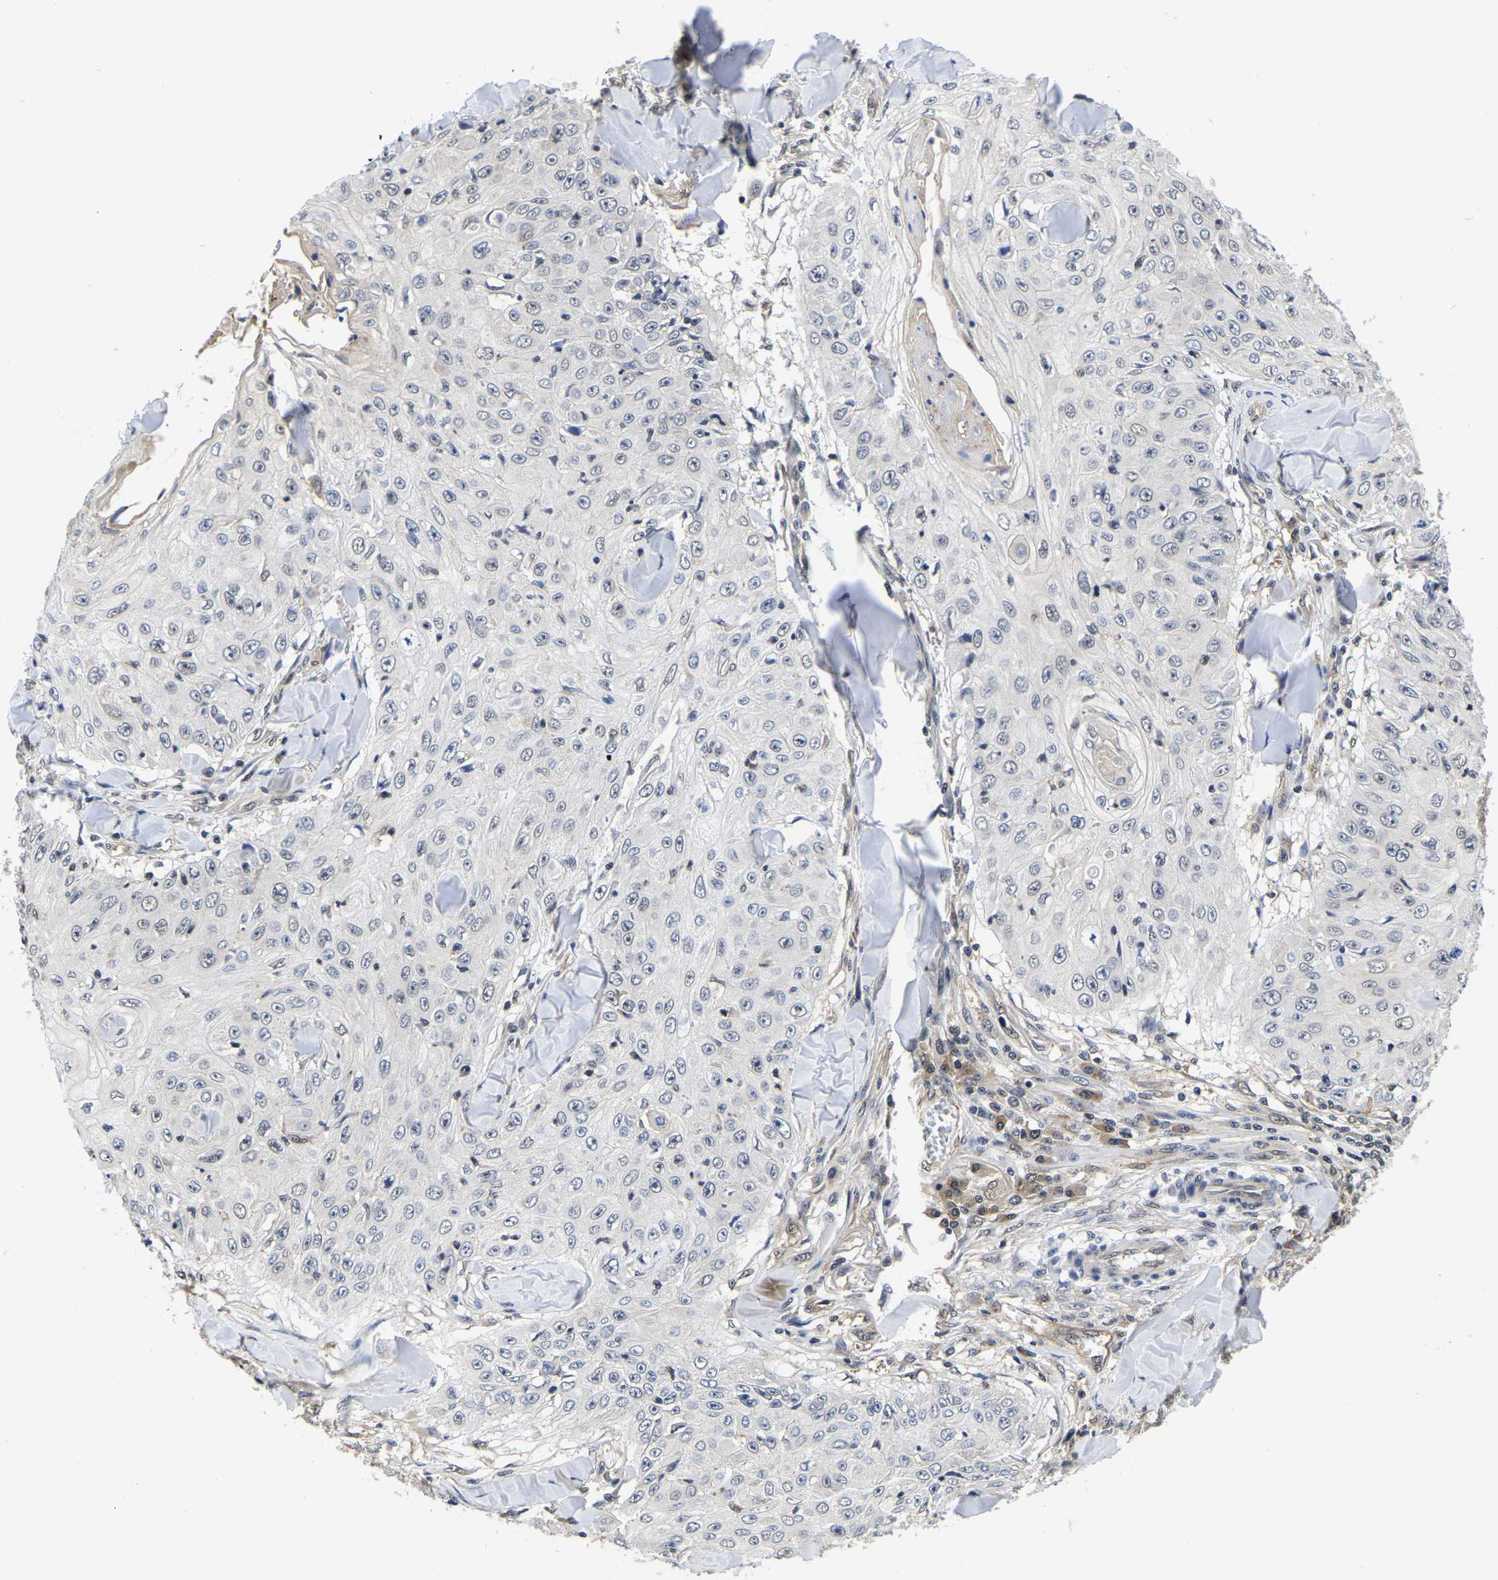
{"staining": {"intensity": "negative", "quantity": "none", "location": "none"}, "tissue": "skin cancer", "cell_type": "Tumor cells", "image_type": "cancer", "snomed": [{"axis": "morphology", "description": "Squamous cell carcinoma, NOS"}, {"axis": "topography", "description": "Skin"}], "caption": "Immunohistochemical staining of human squamous cell carcinoma (skin) displays no significant positivity in tumor cells. (Stains: DAB (3,3'-diaminobenzidine) immunohistochemistry (IHC) with hematoxylin counter stain, Microscopy: brightfield microscopy at high magnification).", "gene": "MCOLN2", "patient": {"sex": "male", "age": 86}}